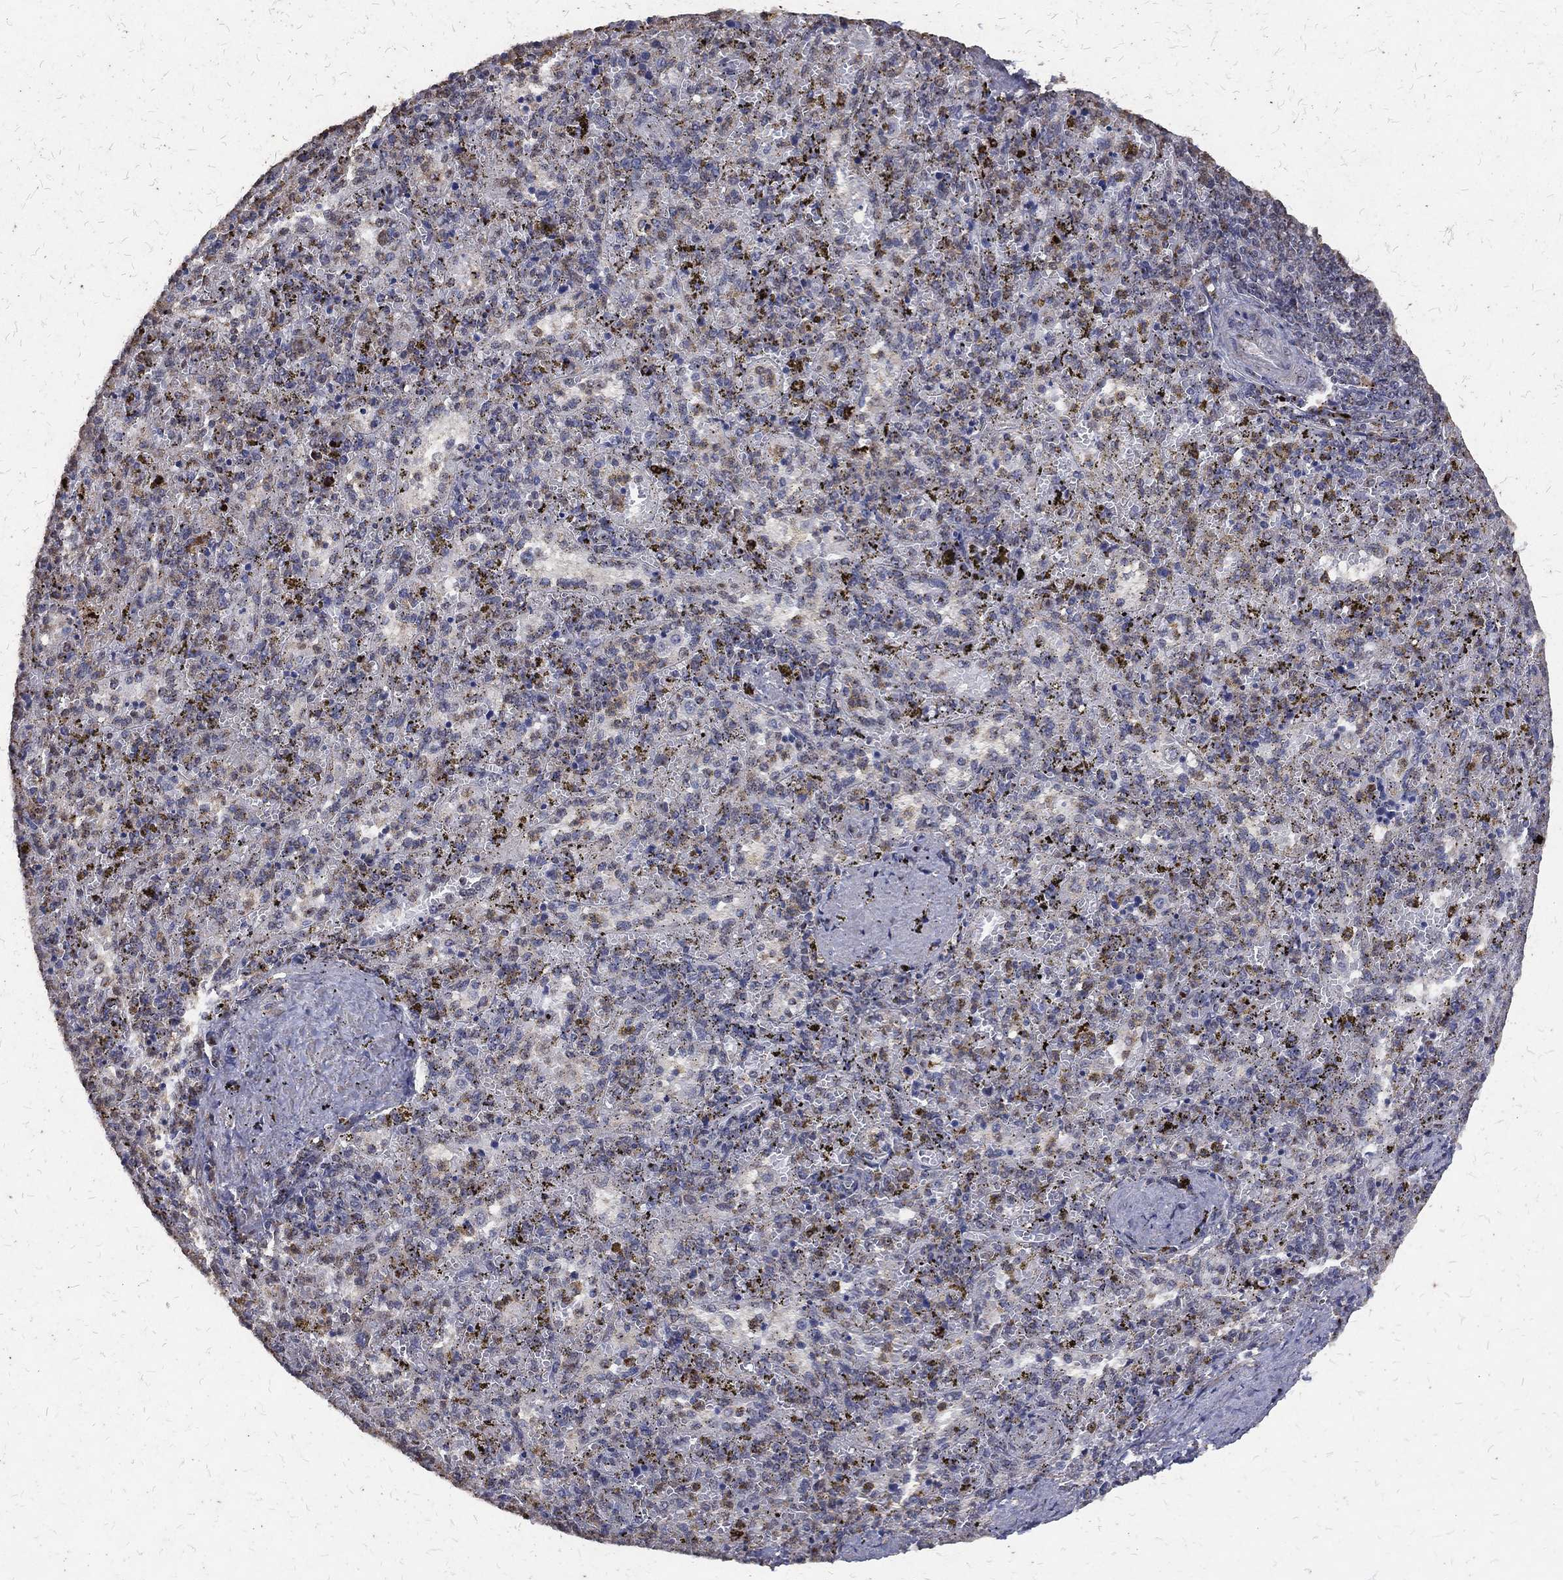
{"staining": {"intensity": "moderate", "quantity": "<25%", "location": "cytoplasmic/membranous"}, "tissue": "spleen", "cell_type": "Cells in red pulp", "image_type": "normal", "snomed": [{"axis": "morphology", "description": "Normal tissue, NOS"}, {"axis": "topography", "description": "Spleen"}], "caption": "Protein expression analysis of normal human spleen reveals moderate cytoplasmic/membranous positivity in approximately <25% of cells in red pulp. The staining was performed using DAB (3,3'-diaminobenzidine) to visualize the protein expression in brown, while the nuclei were stained in blue with hematoxylin (Magnification: 20x).", "gene": "GPR183", "patient": {"sex": "female", "age": 50}}